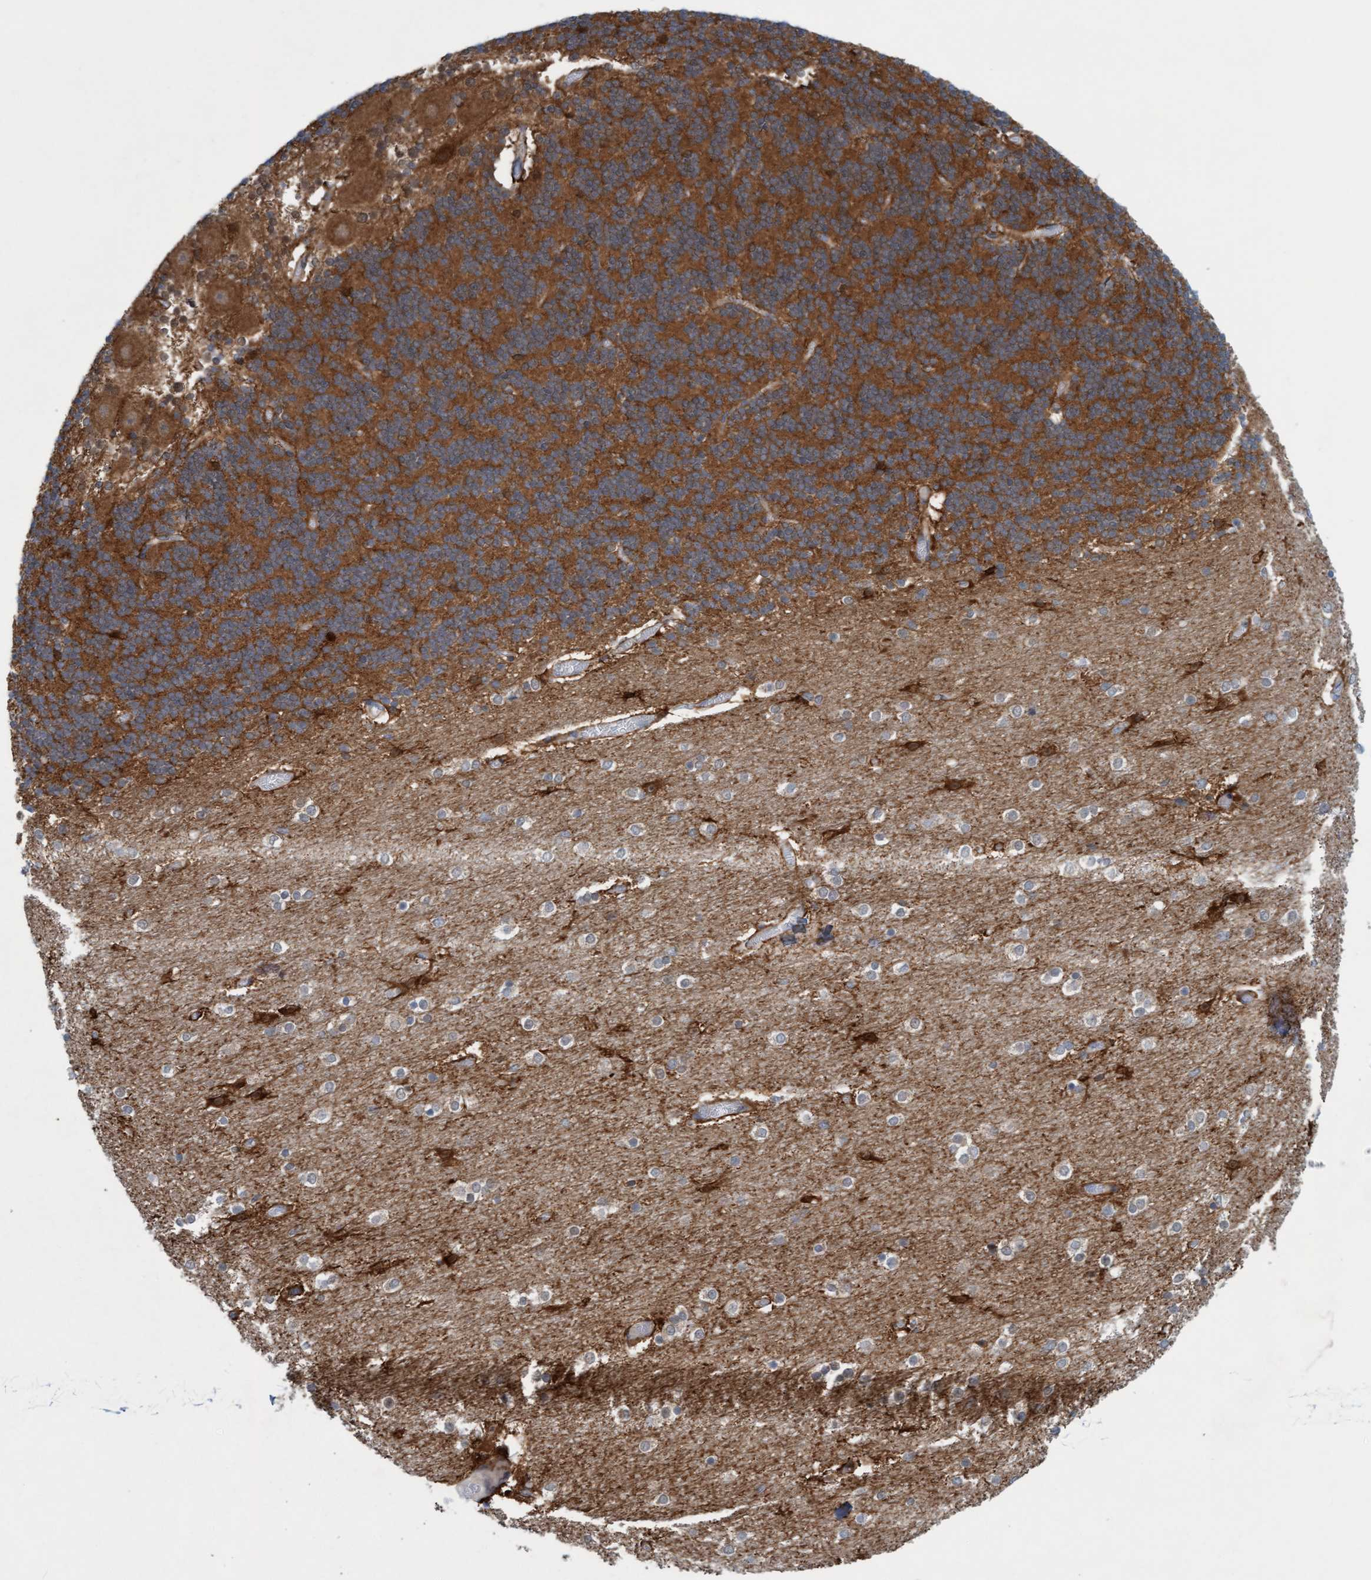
{"staining": {"intensity": "strong", "quantity": ">75%", "location": "cytoplasmic/membranous"}, "tissue": "cerebellum", "cell_type": "Cells in granular layer", "image_type": "normal", "snomed": [{"axis": "morphology", "description": "Normal tissue, NOS"}, {"axis": "topography", "description": "Cerebellum"}], "caption": "This photomicrograph reveals immunohistochemistry (IHC) staining of unremarkable human cerebellum, with high strong cytoplasmic/membranous positivity in about >75% of cells in granular layer.", "gene": "KLHL25", "patient": {"sex": "female", "age": 54}}